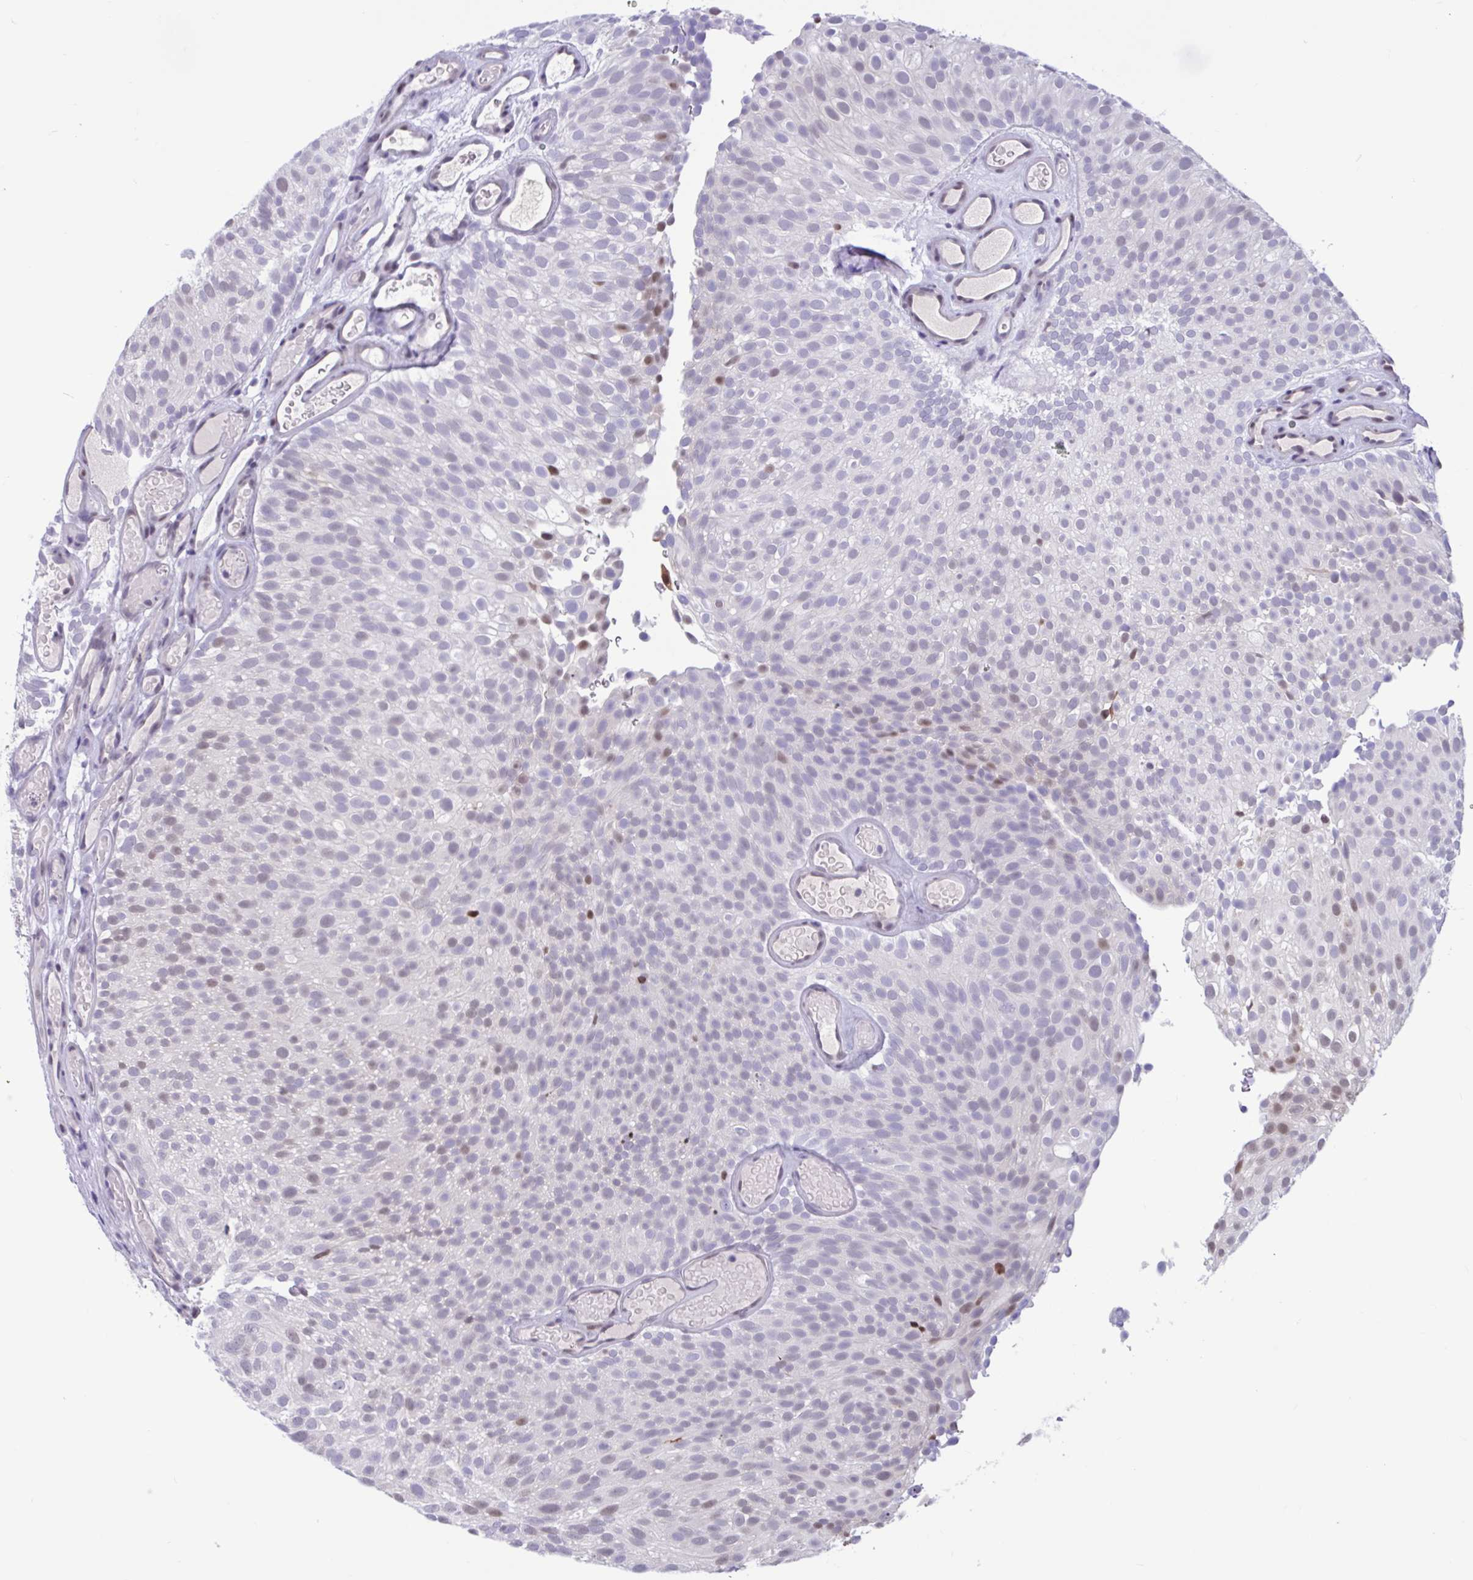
{"staining": {"intensity": "moderate", "quantity": "<25%", "location": "nuclear"}, "tissue": "urothelial cancer", "cell_type": "Tumor cells", "image_type": "cancer", "snomed": [{"axis": "morphology", "description": "Urothelial carcinoma, Low grade"}, {"axis": "topography", "description": "Urinary bladder"}], "caption": "IHC (DAB) staining of human urothelial cancer reveals moderate nuclear protein expression in approximately <25% of tumor cells.", "gene": "RBL1", "patient": {"sex": "male", "age": 78}}